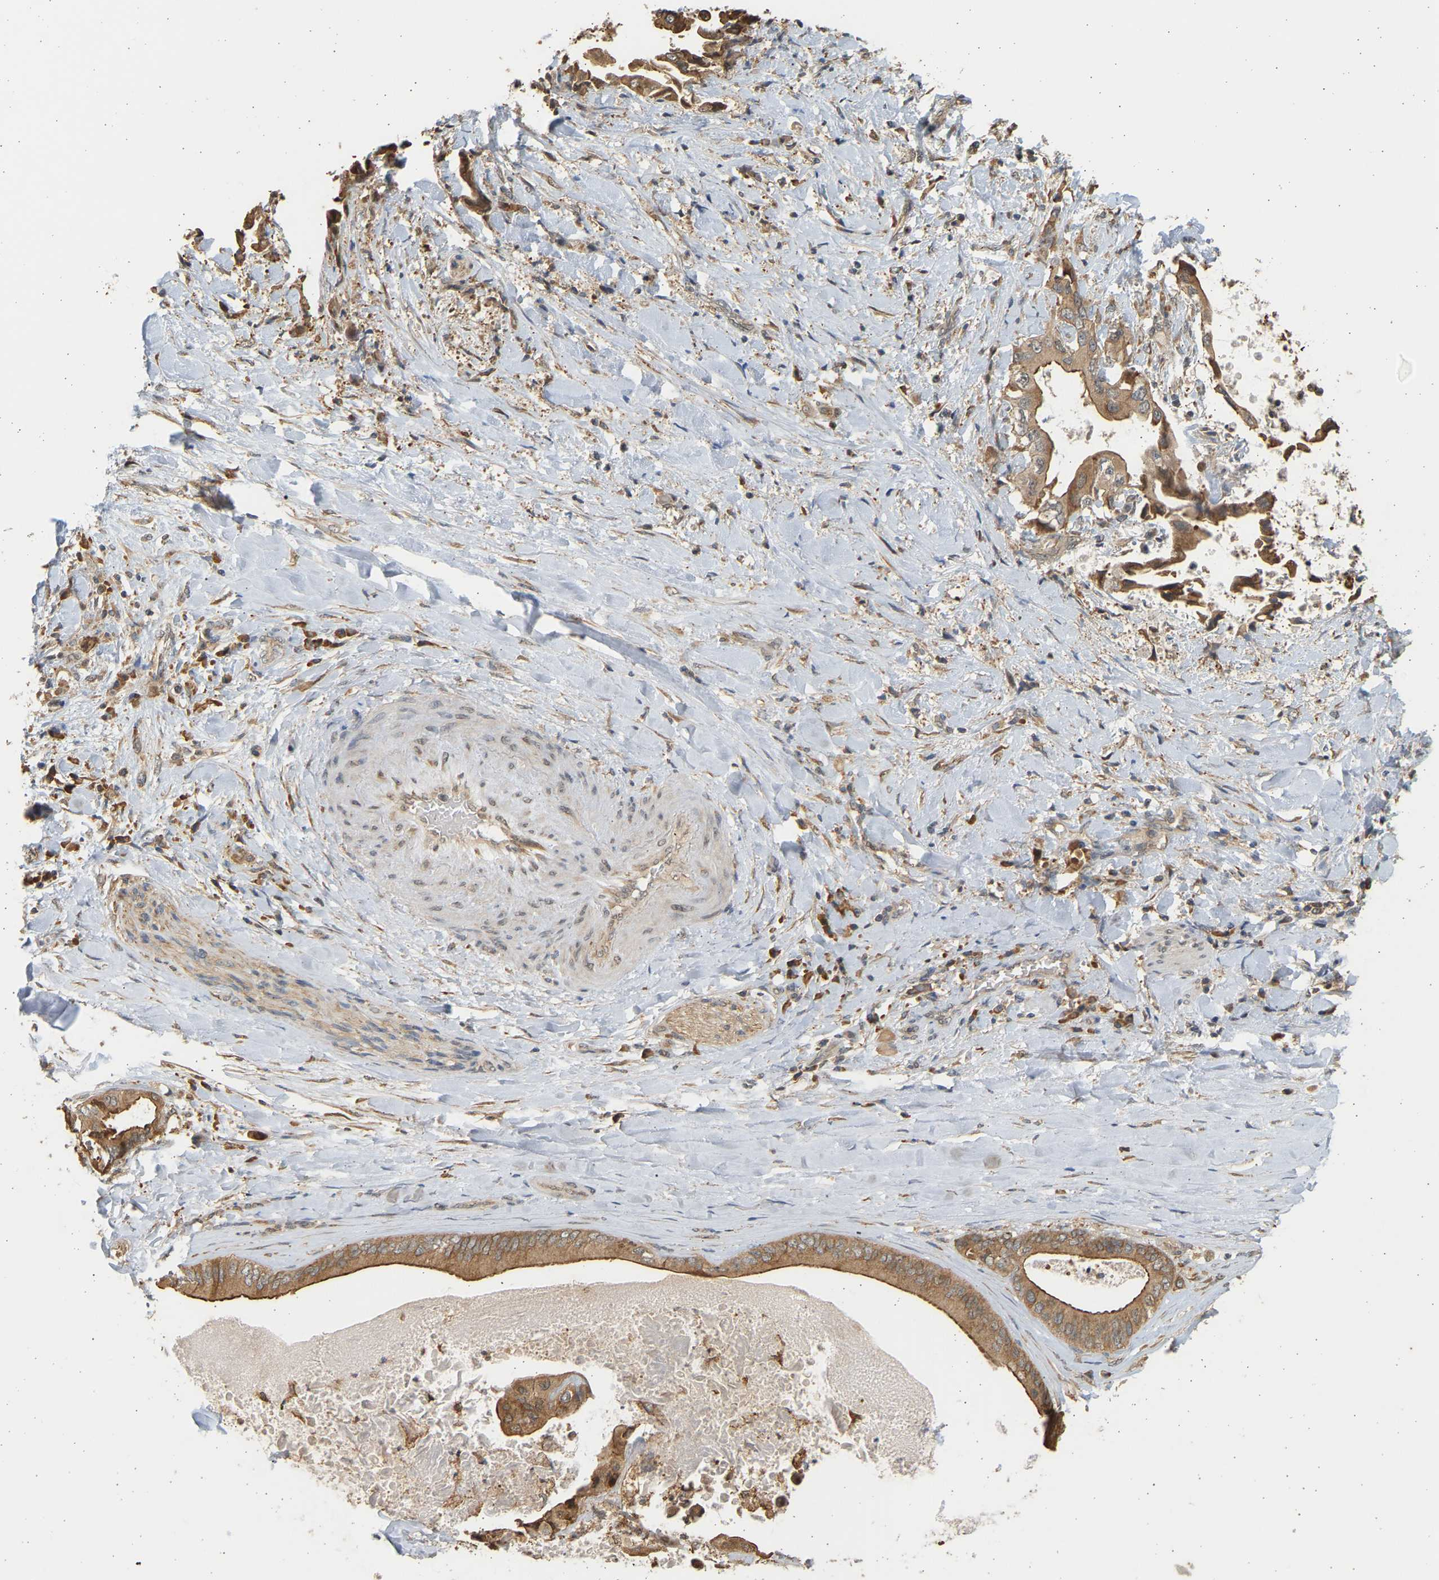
{"staining": {"intensity": "moderate", "quantity": ">75%", "location": "cytoplasmic/membranous"}, "tissue": "liver cancer", "cell_type": "Tumor cells", "image_type": "cancer", "snomed": [{"axis": "morphology", "description": "Cholangiocarcinoma"}, {"axis": "topography", "description": "Liver"}], "caption": "Immunohistochemical staining of liver cholangiocarcinoma exhibits moderate cytoplasmic/membranous protein positivity in about >75% of tumor cells.", "gene": "B4GALT6", "patient": {"sex": "male", "age": 58}}